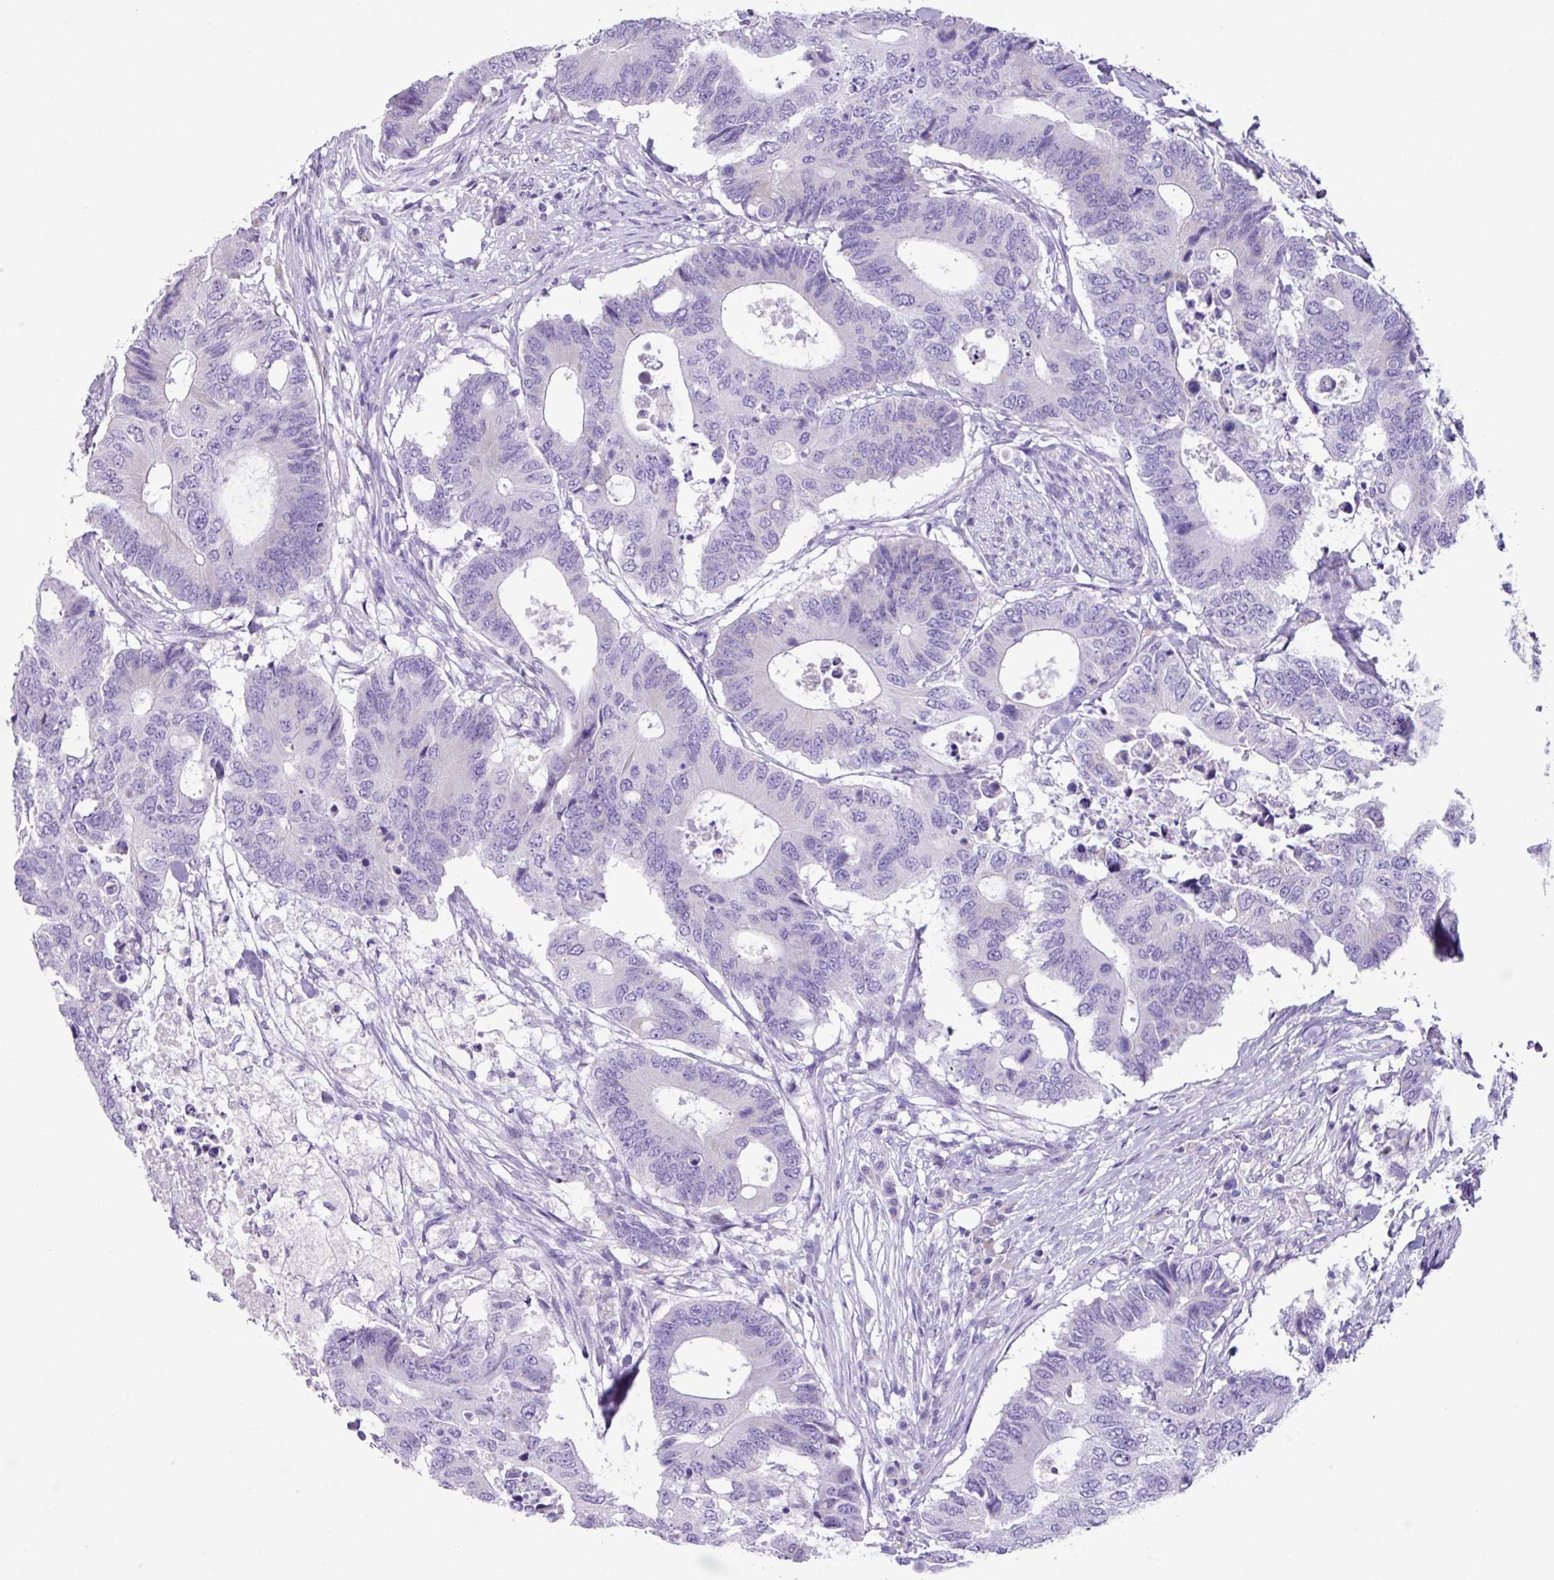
{"staining": {"intensity": "negative", "quantity": "none", "location": "none"}, "tissue": "colorectal cancer", "cell_type": "Tumor cells", "image_type": "cancer", "snomed": [{"axis": "morphology", "description": "Adenocarcinoma, NOS"}, {"axis": "topography", "description": "Colon"}], "caption": "Tumor cells show no significant expression in adenocarcinoma (colorectal). (IHC, brightfield microscopy, high magnification).", "gene": "AGO3", "patient": {"sex": "male", "age": 71}}